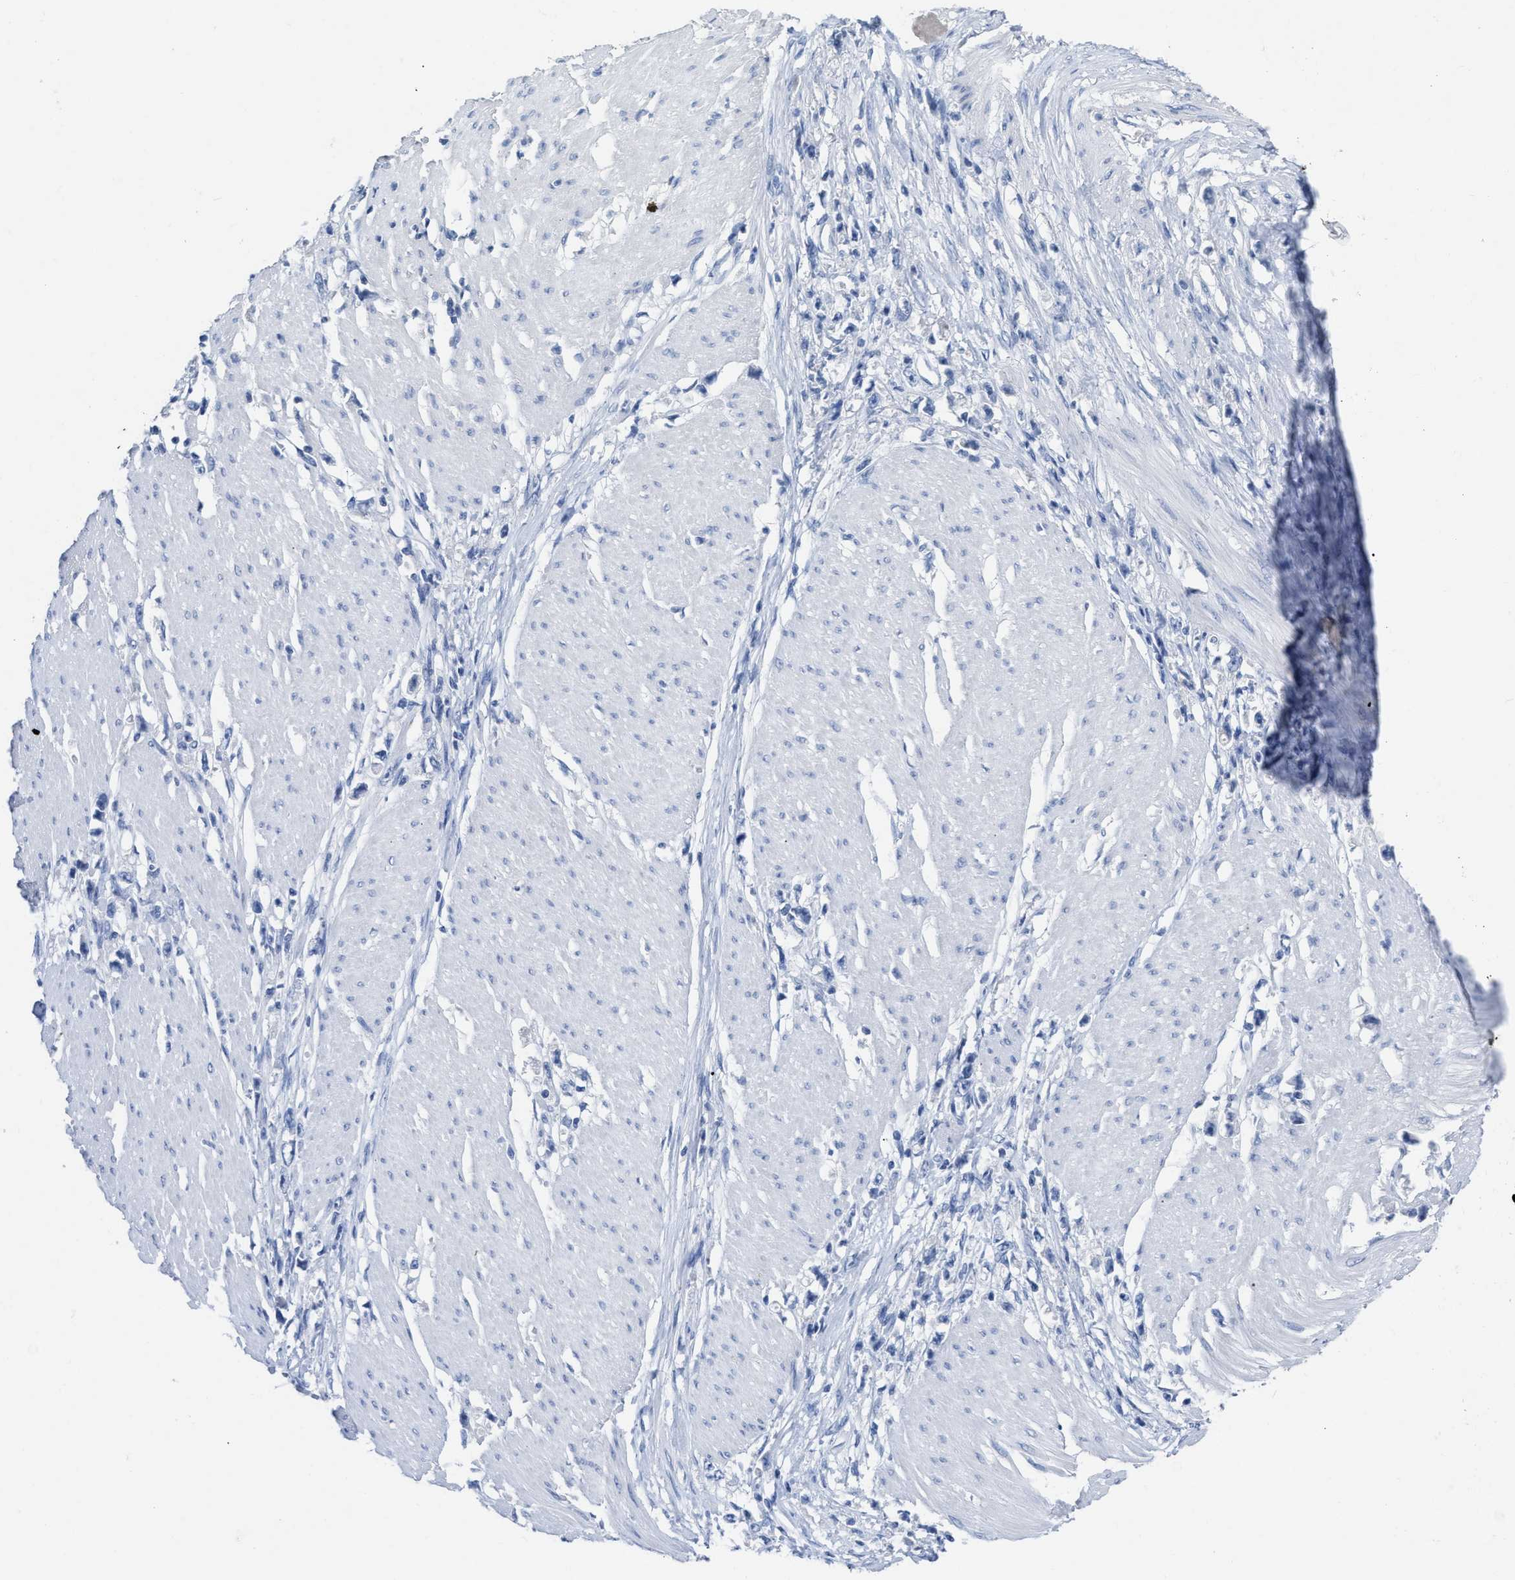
{"staining": {"intensity": "negative", "quantity": "none", "location": "none"}, "tissue": "stomach cancer", "cell_type": "Tumor cells", "image_type": "cancer", "snomed": [{"axis": "morphology", "description": "Adenocarcinoma, NOS"}, {"axis": "topography", "description": "Stomach"}], "caption": "IHC of stomach cancer reveals no positivity in tumor cells. (DAB (3,3'-diaminobenzidine) immunohistochemistry visualized using brightfield microscopy, high magnification).", "gene": "CEACAM5", "patient": {"sex": "female", "age": 59}}